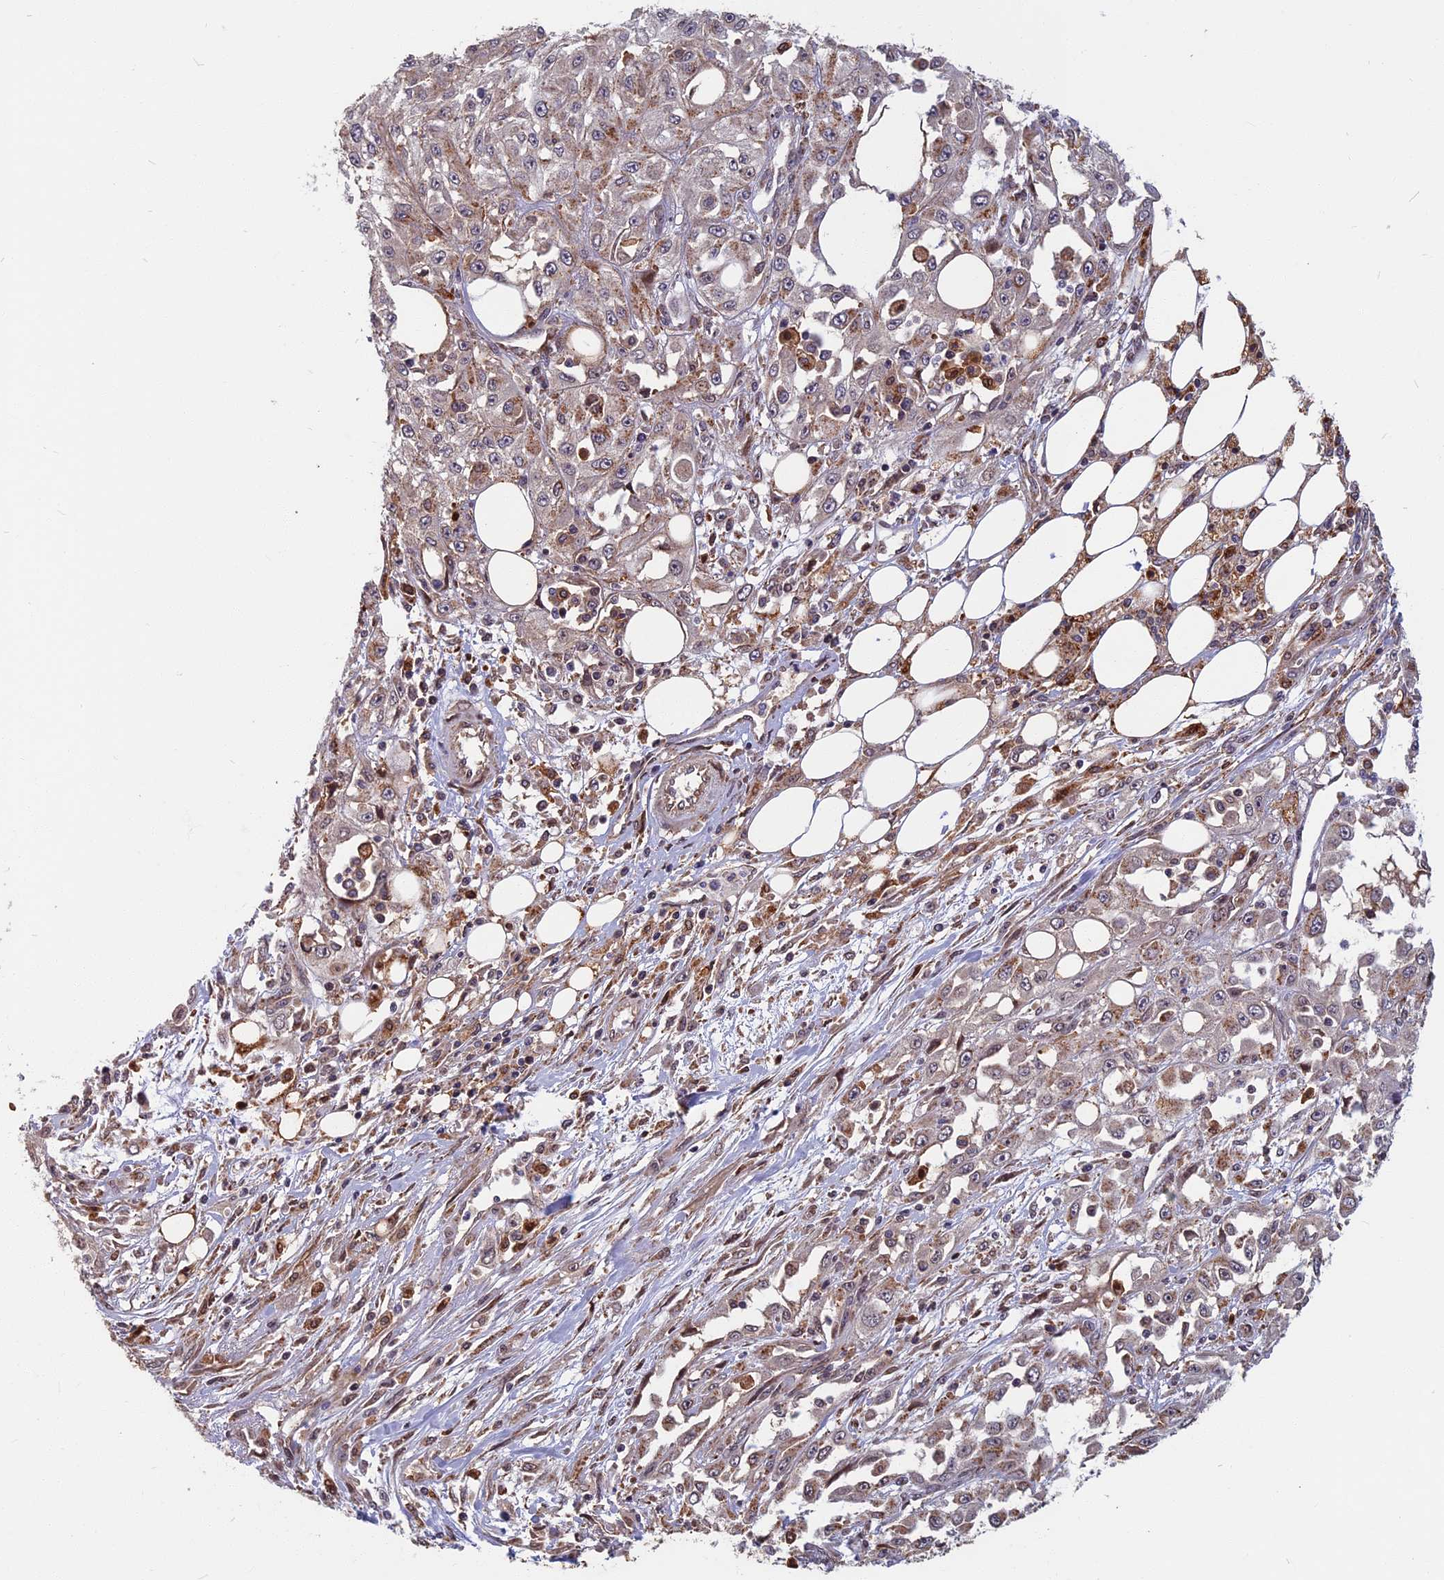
{"staining": {"intensity": "weak", "quantity": "25%-75%", "location": "cytoplasmic/membranous"}, "tissue": "skin cancer", "cell_type": "Tumor cells", "image_type": "cancer", "snomed": [{"axis": "morphology", "description": "Squamous cell carcinoma, NOS"}, {"axis": "morphology", "description": "Squamous cell carcinoma, metastatic, NOS"}, {"axis": "topography", "description": "Skin"}, {"axis": "topography", "description": "Lymph node"}], "caption": "Protein staining of skin cancer tissue shows weak cytoplasmic/membranous staining in approximately 25%-75% of tumor cells.", "gene": "SPG11", "patient": {"sex": "male", "age": 75}}